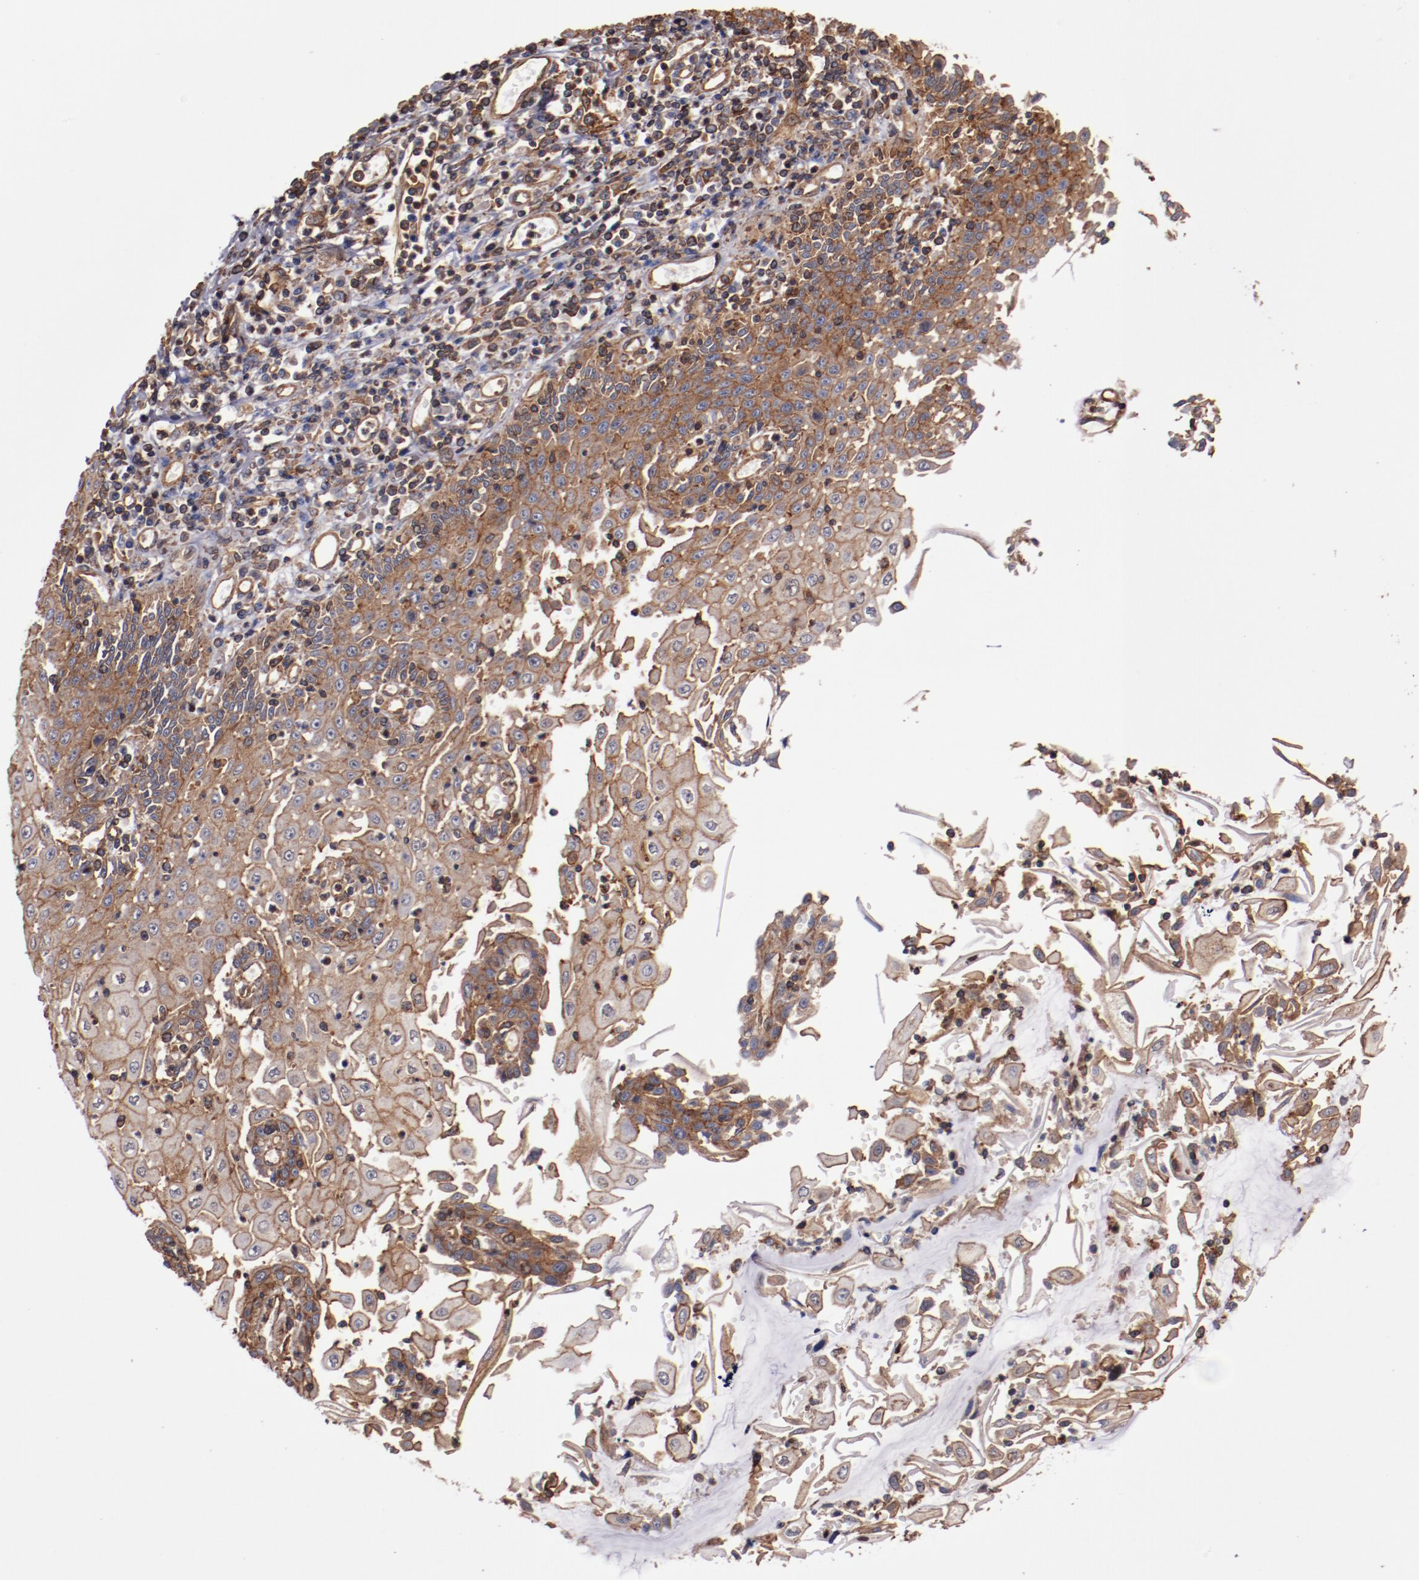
{"staining": {"intensity": "strong", "quantity": ">75%", "location": "cytoplasmic/membranous"}, "tissue": "esophagus", "cell_type": "Squamous epithelial cells", "image_type": "normal", "snomed": [{"axis": "morphology", "description": "Normal tissue, NOS"}, {"axis": "topography", "description": "Esophagus"}], "caption": "Protein expression analysis of benign esophagus shows strong cytoplasmic/membranous staining in approximately >75% of squamous epithelial cells. (DAB IHC with brightfield microscopy, high magnification).", "gene": "TMOD3", "patient": {"sex": "male", "age": 65}}